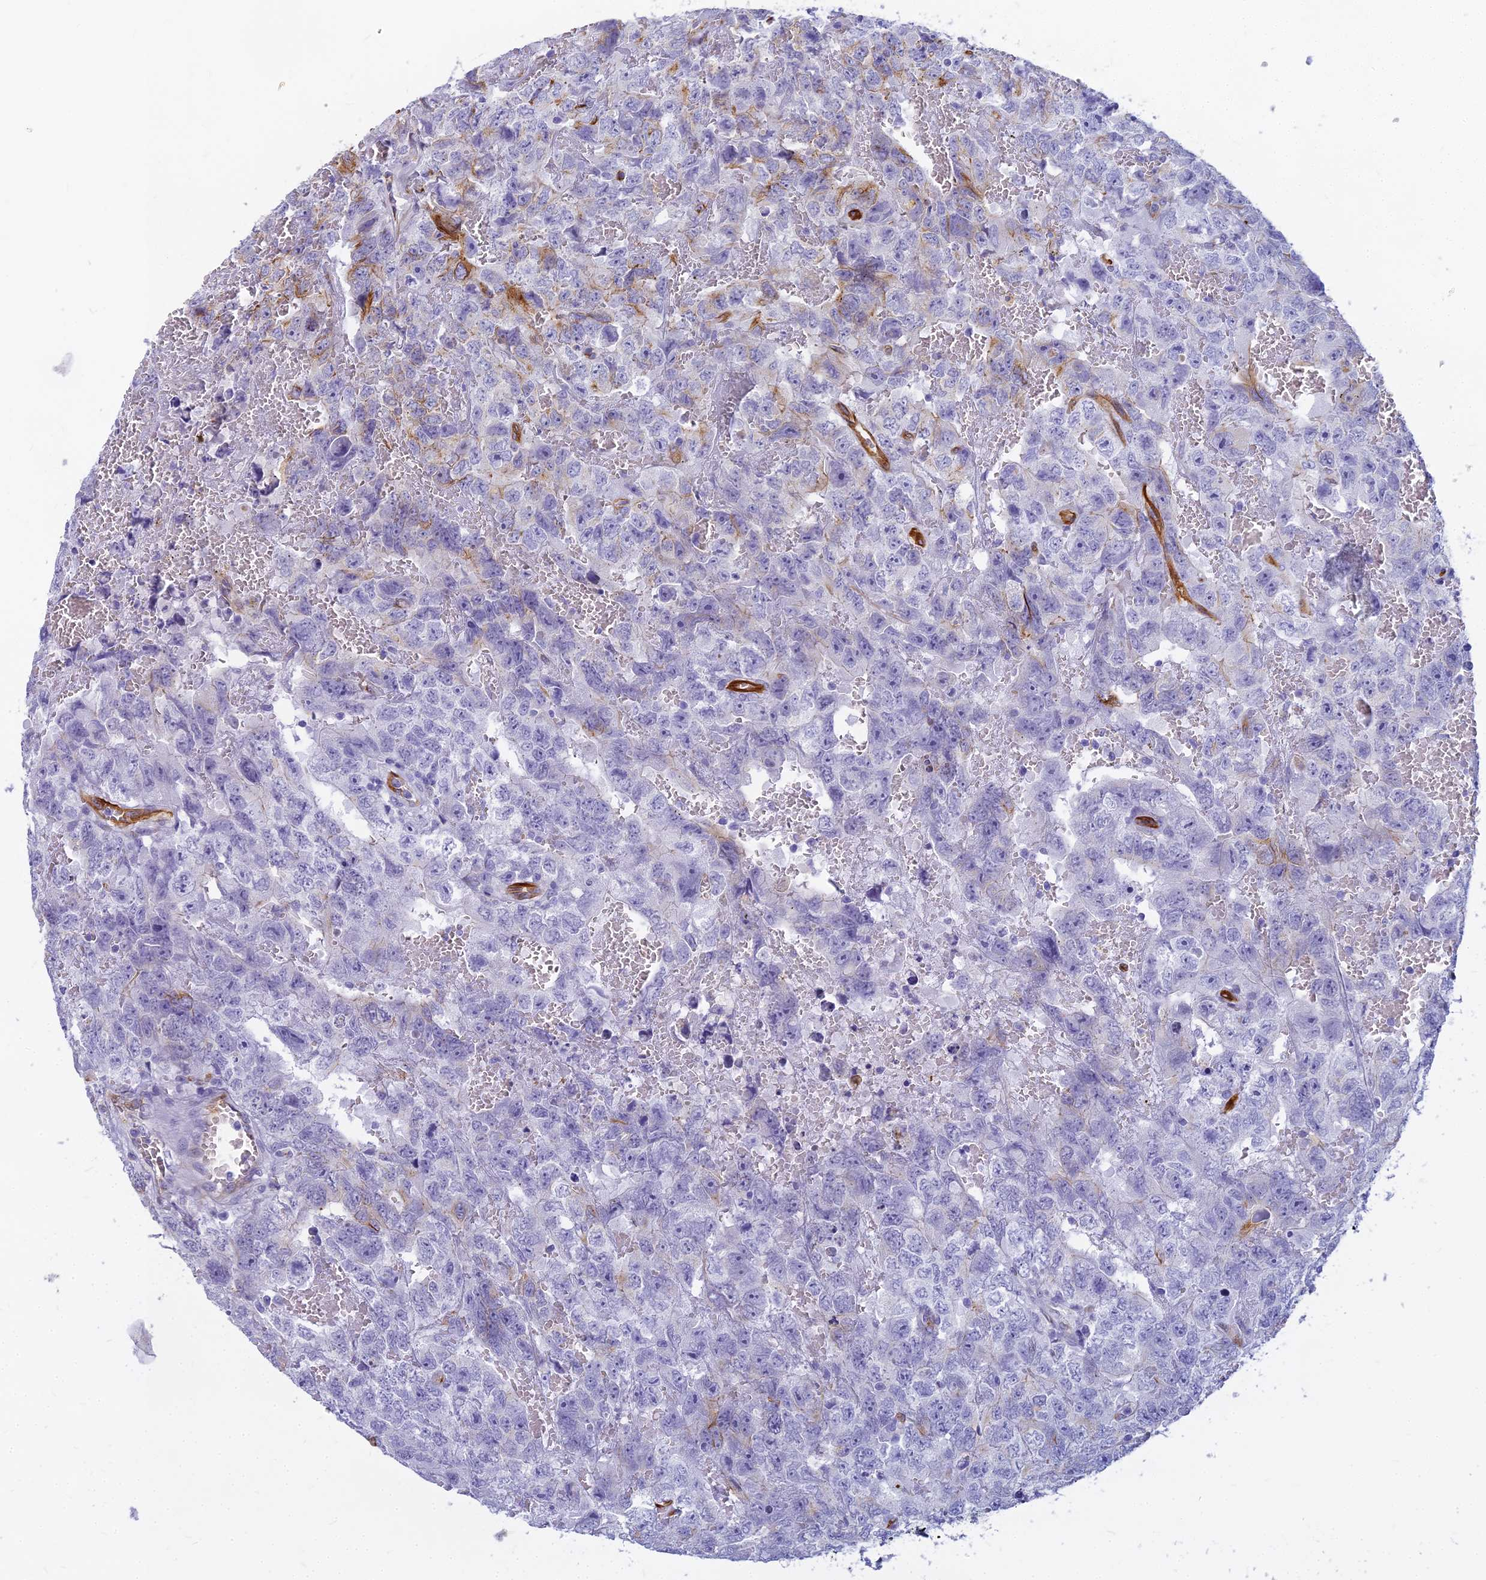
{"staining": {"intensity": "moderate", "quantity": "25%-75%", "location": "cytoplasmic/membranous"}, "tissue": "testis cancer", "cell_type": "Tumor cells", "image_type": "cancer", "snomed": [{"axis": "morphology", "description": "Carcinoma, Embryonal, NOS"}, {"axis": "topography", "description": "Testis"}], "caption": "Tumor cells exhibit medium levels of moderate cytoplasmic/membranous positivity in about 25%-75% of cells in testis cancer (embryonal carcinoma). The staining was performed using DAB, with brown indicating positive protein expression. Nuclei are stained blue with hematoxylin.", "gene": "EVI2A", "patient": {"sex": "male", "age": 45}}